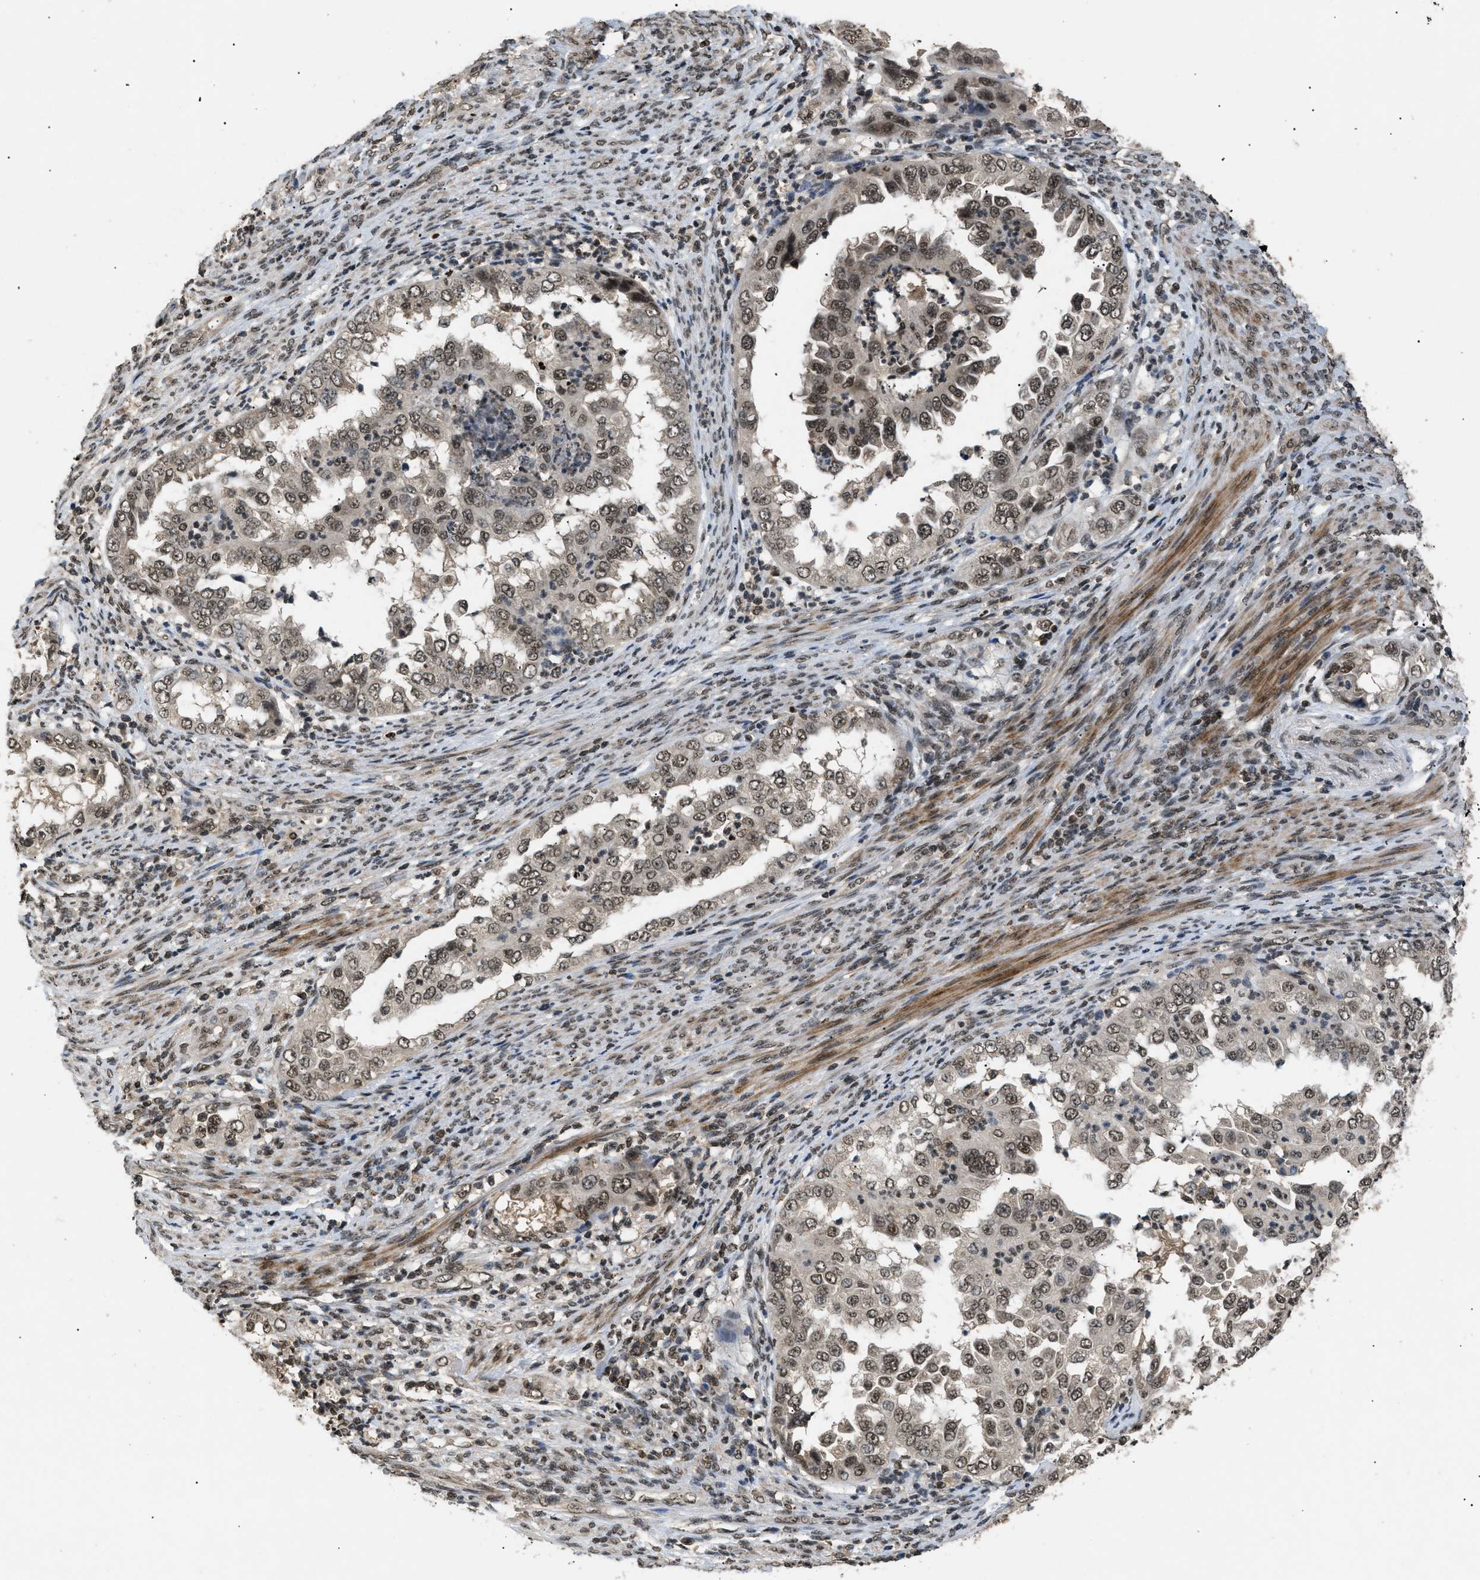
{"staining": {"intensity": "moderate", "quantity": ">75%", "location": "nuclear"}, "tissue": "endometrial cancer", "cell_type": "Tumor cells", "image_type": "cancer", "snomed": [{"axis": "morphology", "description": "Adenocarcinoma, NOS"}, {"axis": "topography", "description": "Endometrium"}], "caption": "Immunohistochemistry (IHC) of endometrial adenocarcinoma reveals medium levels of moderate nuclear staining in approximately >75% of tumor cells.", "gene": "RBM5", "patient": {"sex": "female", "age": 85}}